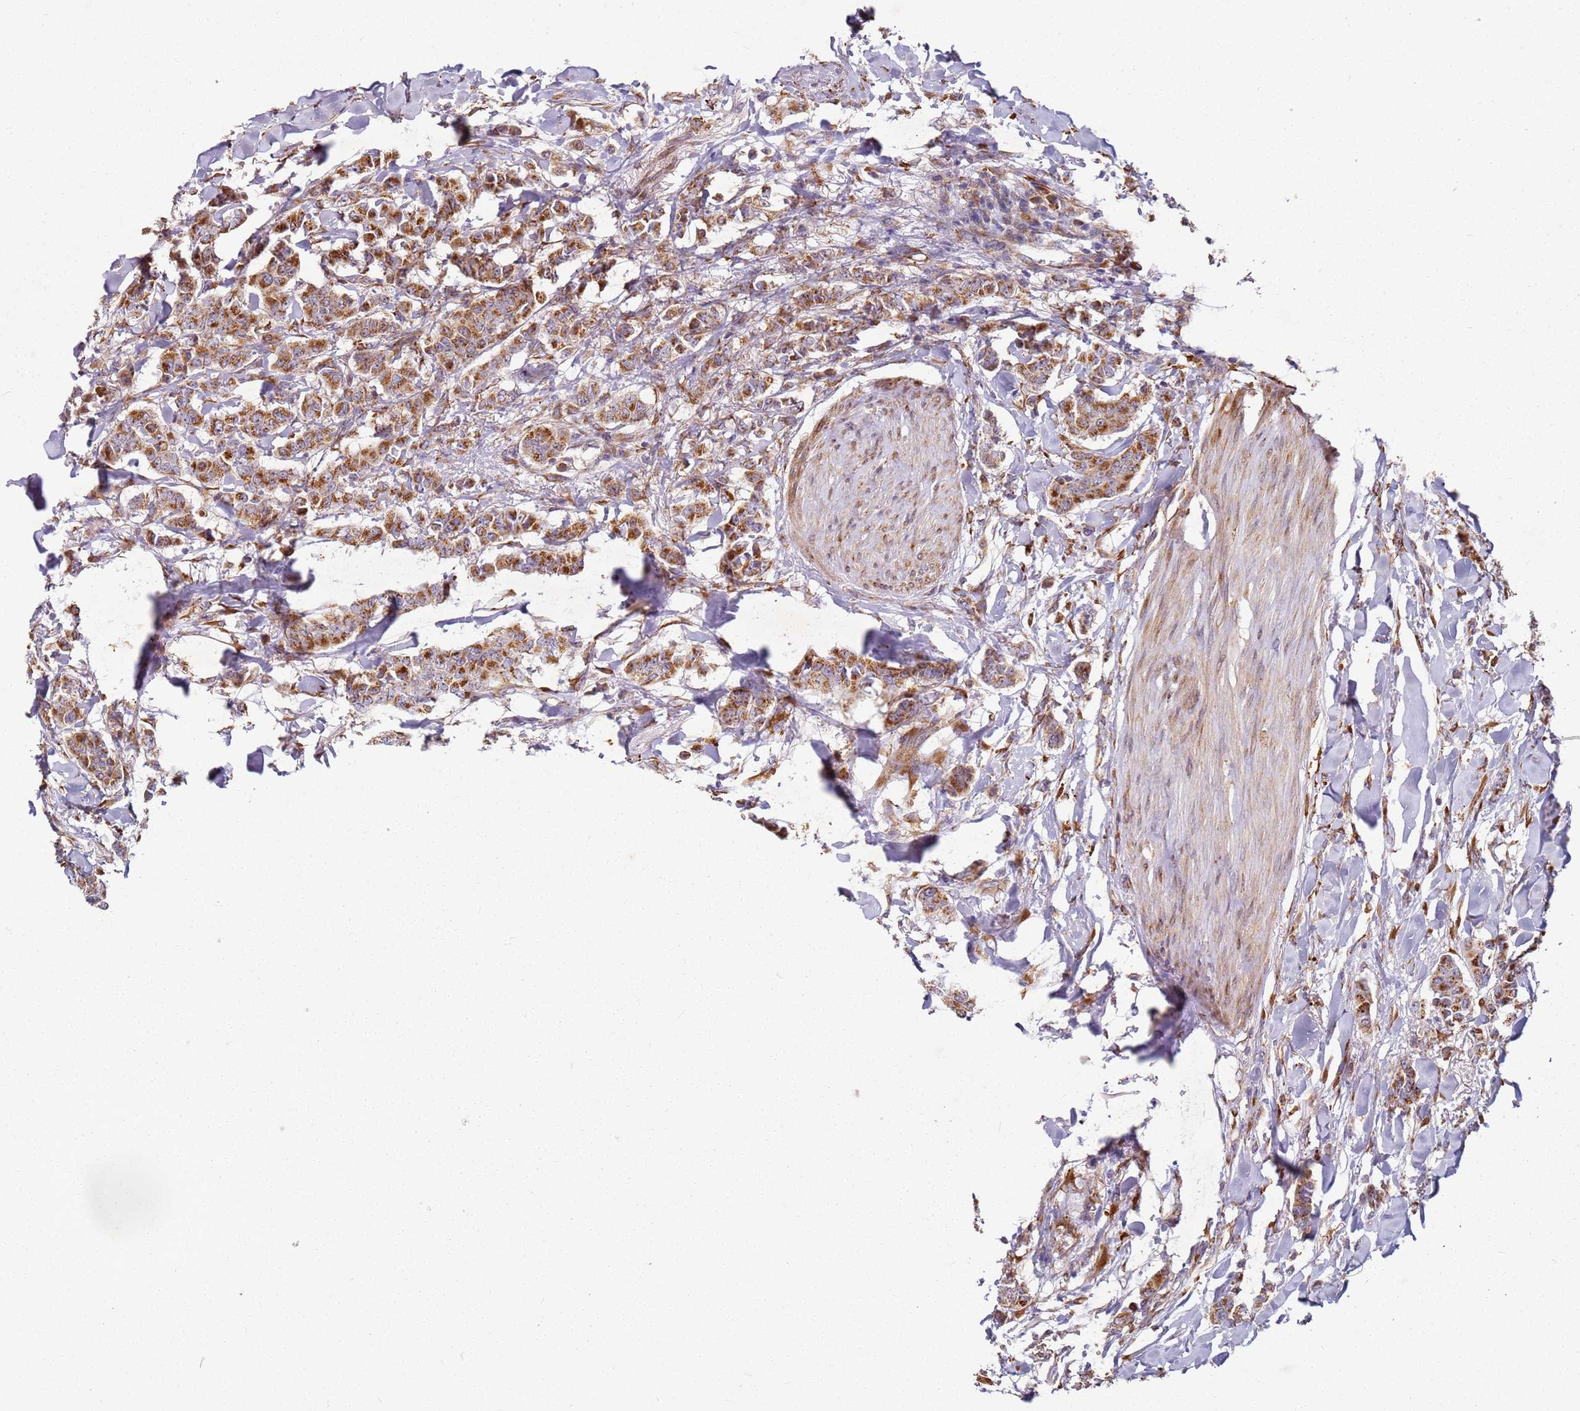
{"staining": {"intensity": "moderate", "quantity": ">75%", "location": "cytoplasmic/membranous"}, "tissue": "breast cancer", "cell_type": "Tumor cells", "image_type": "cancer", "snomed": [{"axis": "morphology", "description": "Duct carcinoma"}, {"axis": "topography", "description": "Breast"}], "caption": "Protein staining reveals moderate cytoplasmic/membranous staining in about >75% of tumor cells in infiltrating ductal carcinoma (breast).", "gene": "ARFRP1", "patient": {"sex": "female", "age": 40}}